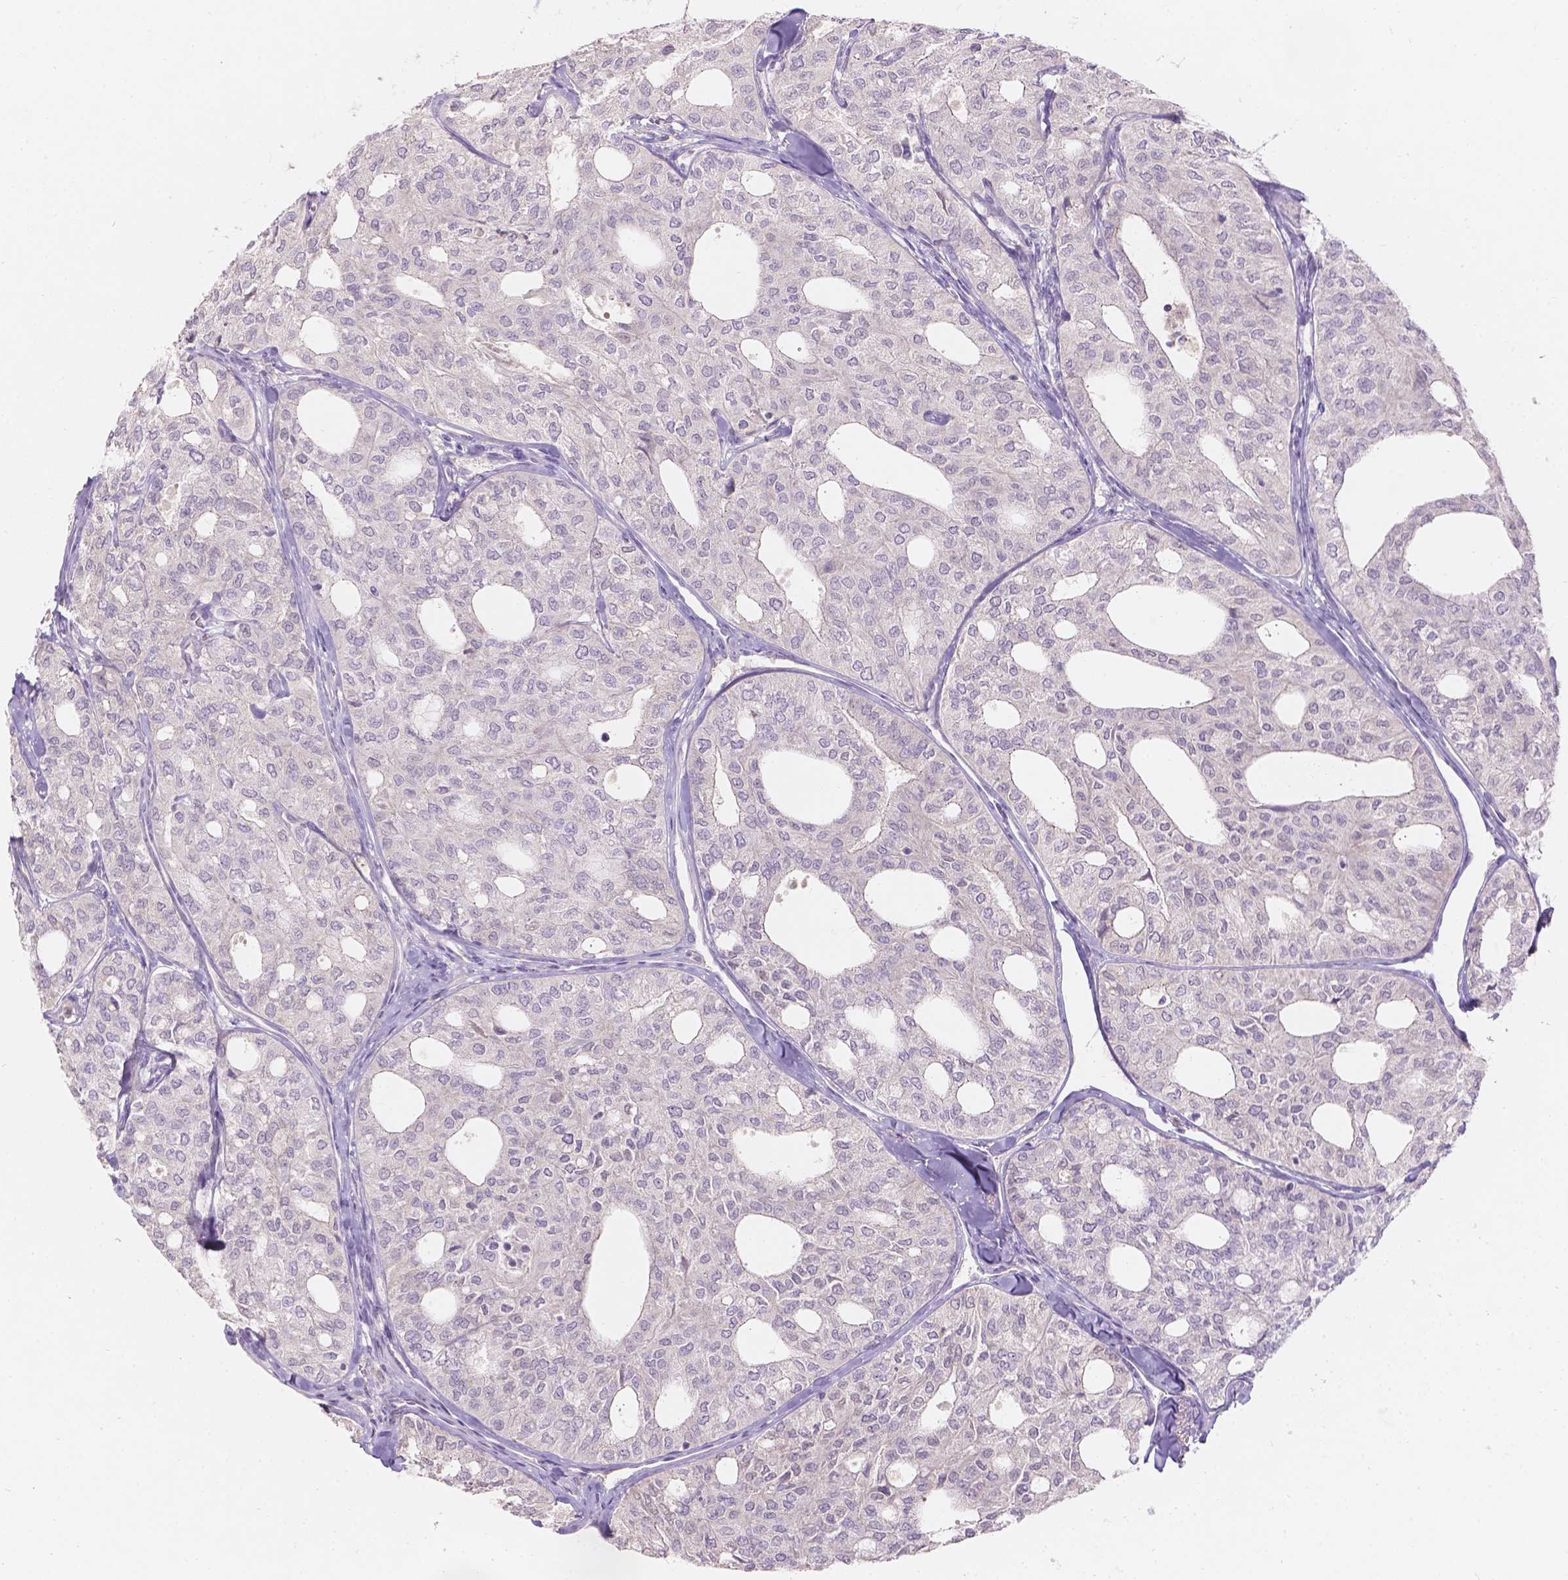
{"staining": {"intensity": "negative", "quantity": "none", "location": "none"}, "tissue": "thyroid cancer", "cell_type": "Tumor cells", "image_type": "cancer", "snomed": [{"axis": "morphology", "description": "Follicular adenoma carcinoma, NOS"}, {"axis": "topography", "description": "Thyroid gland"}], "caption": "Immunohistochemistry (IHC) of thyroid follicular adenoma carcinoma shows no positivity in tumor cells.", "gene": "DCAF4L1", "patient": {"sex": "male", "age": 75}}